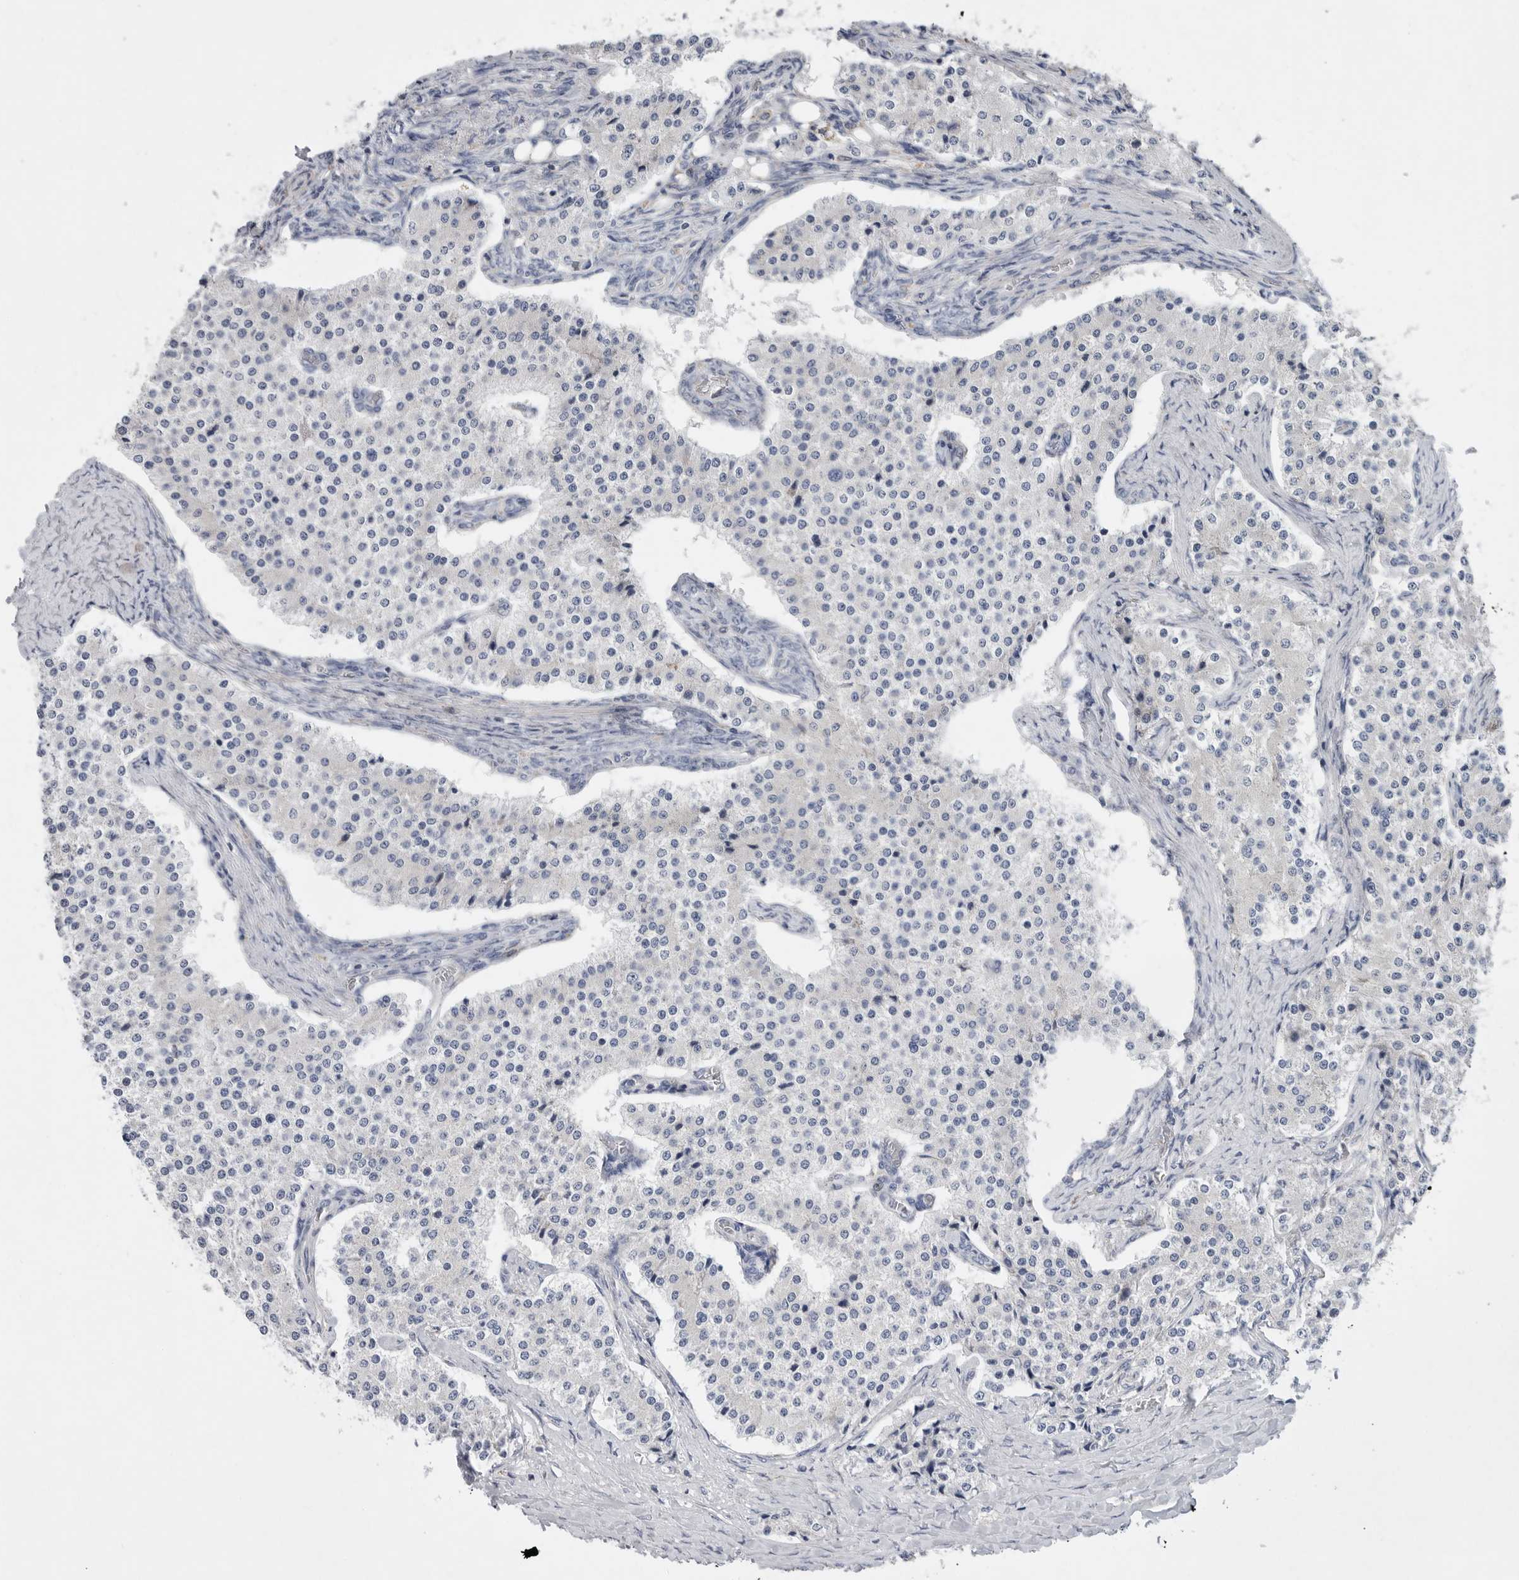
{"staining": {"intensity": "negative", "quantity": "none", "location": "none"}, "tissue": "carcinoid", "cell_type": "Tumor cells", "image_type": "cancer", "snomed": [{"axis": "morphology", "description": "Carcinoid, malignant, NOS"}, {"axis": "topography", "description": "Colon"}], "caption": "Protein analysis of carcinoid demonstrates no significant staining in tumor cells.", "gene": "CAMK2B", "patient": {"sex": "female", "age": 52}}